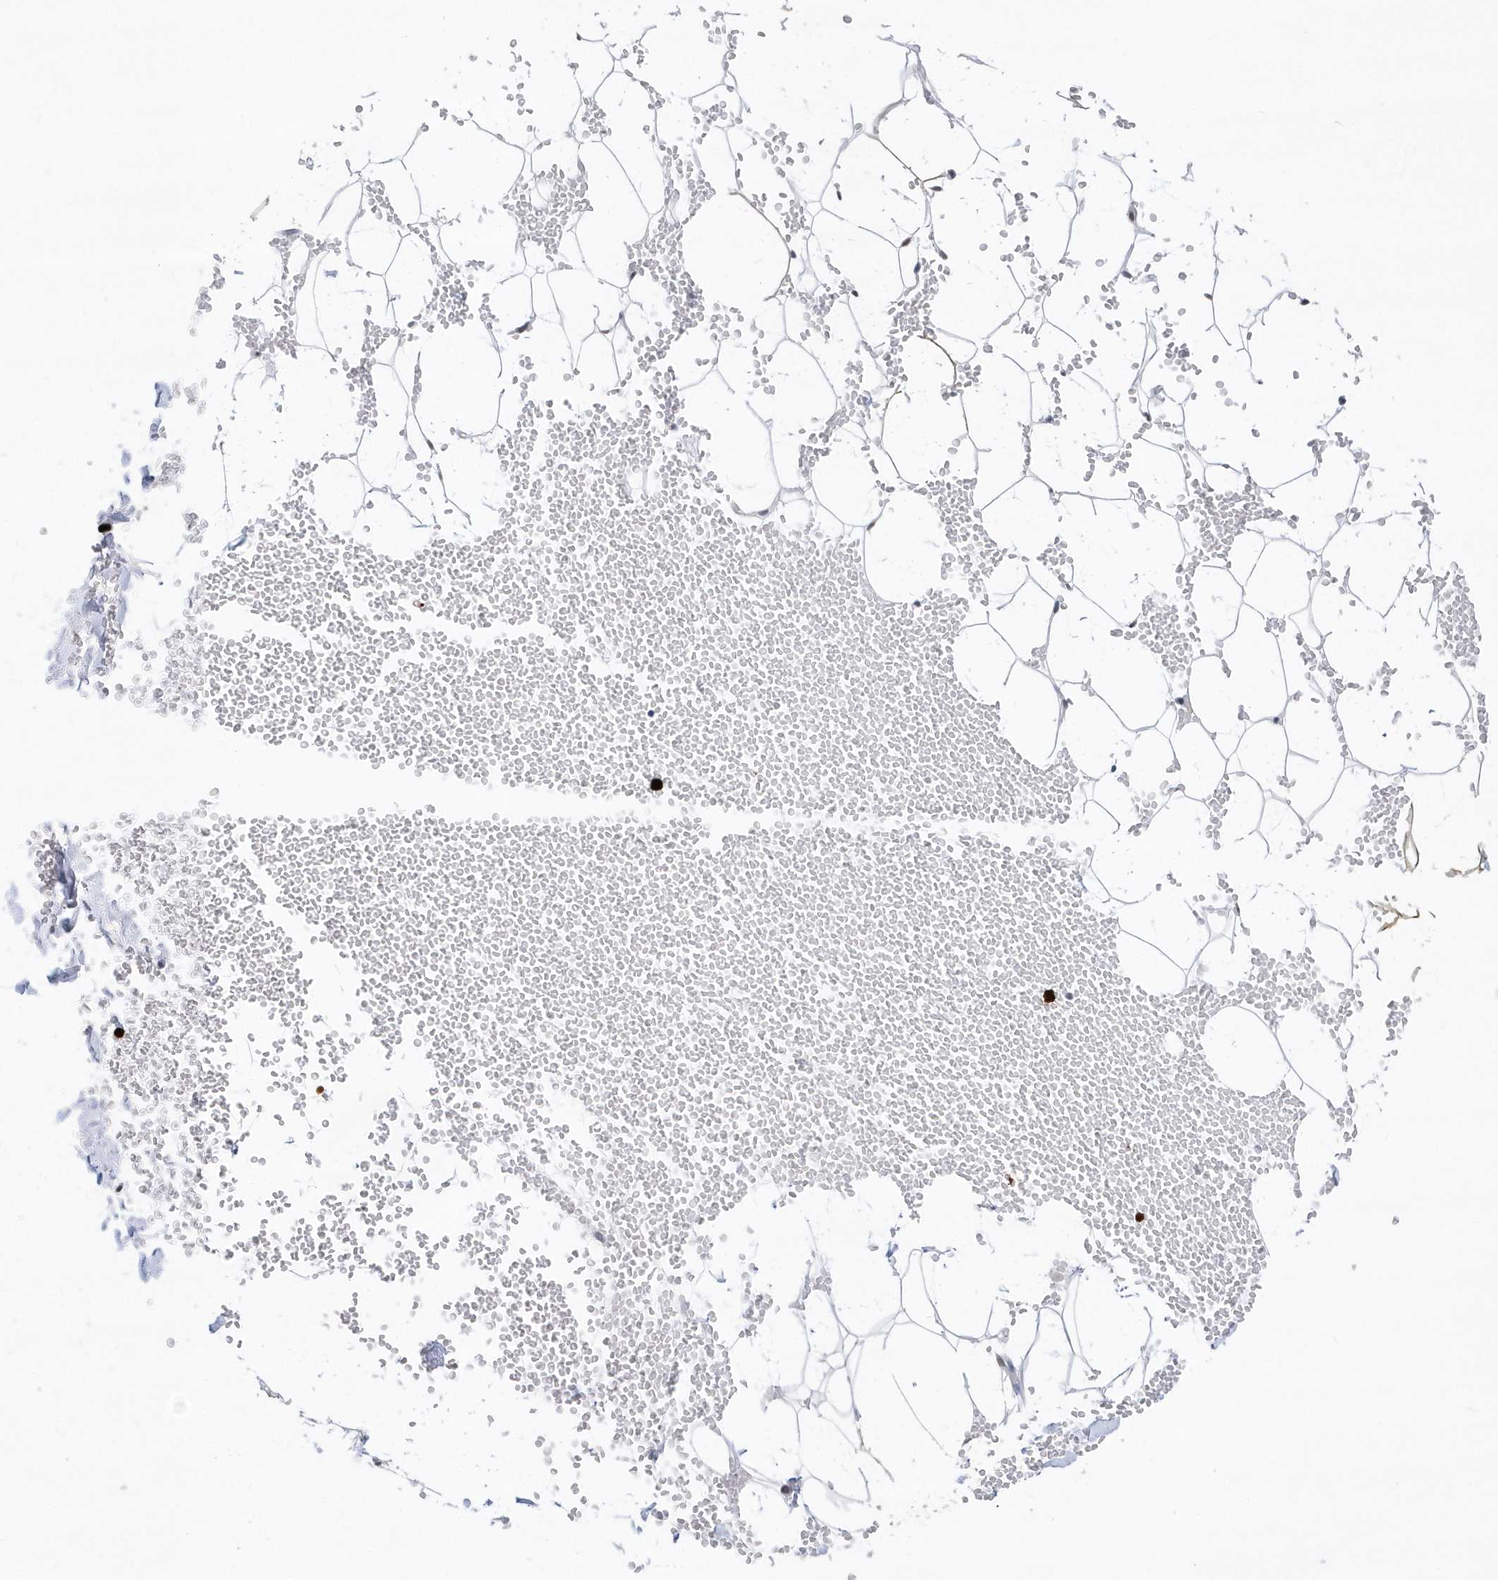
{"staining": {"intensity": "negative", "quantity": "none", "location": "none"}, "tissue": "adipose tissue", "cell_type": "Adipocytes", "image_type": "normal", "snomed": [{"axis": "morphology", "description": "Normal tissue, NOS"}, {"axis": "topography", "description": "Breast"}], "caption": "Protein analysis of normal adipose tissue exhibits no significant staining in adipocytes. The staining is performed using DAB brown chromogen with nuclei counter-stained in using hematoxylin.", "gene": "RPP30", "patient": {"sex": "female", "age": 23}}